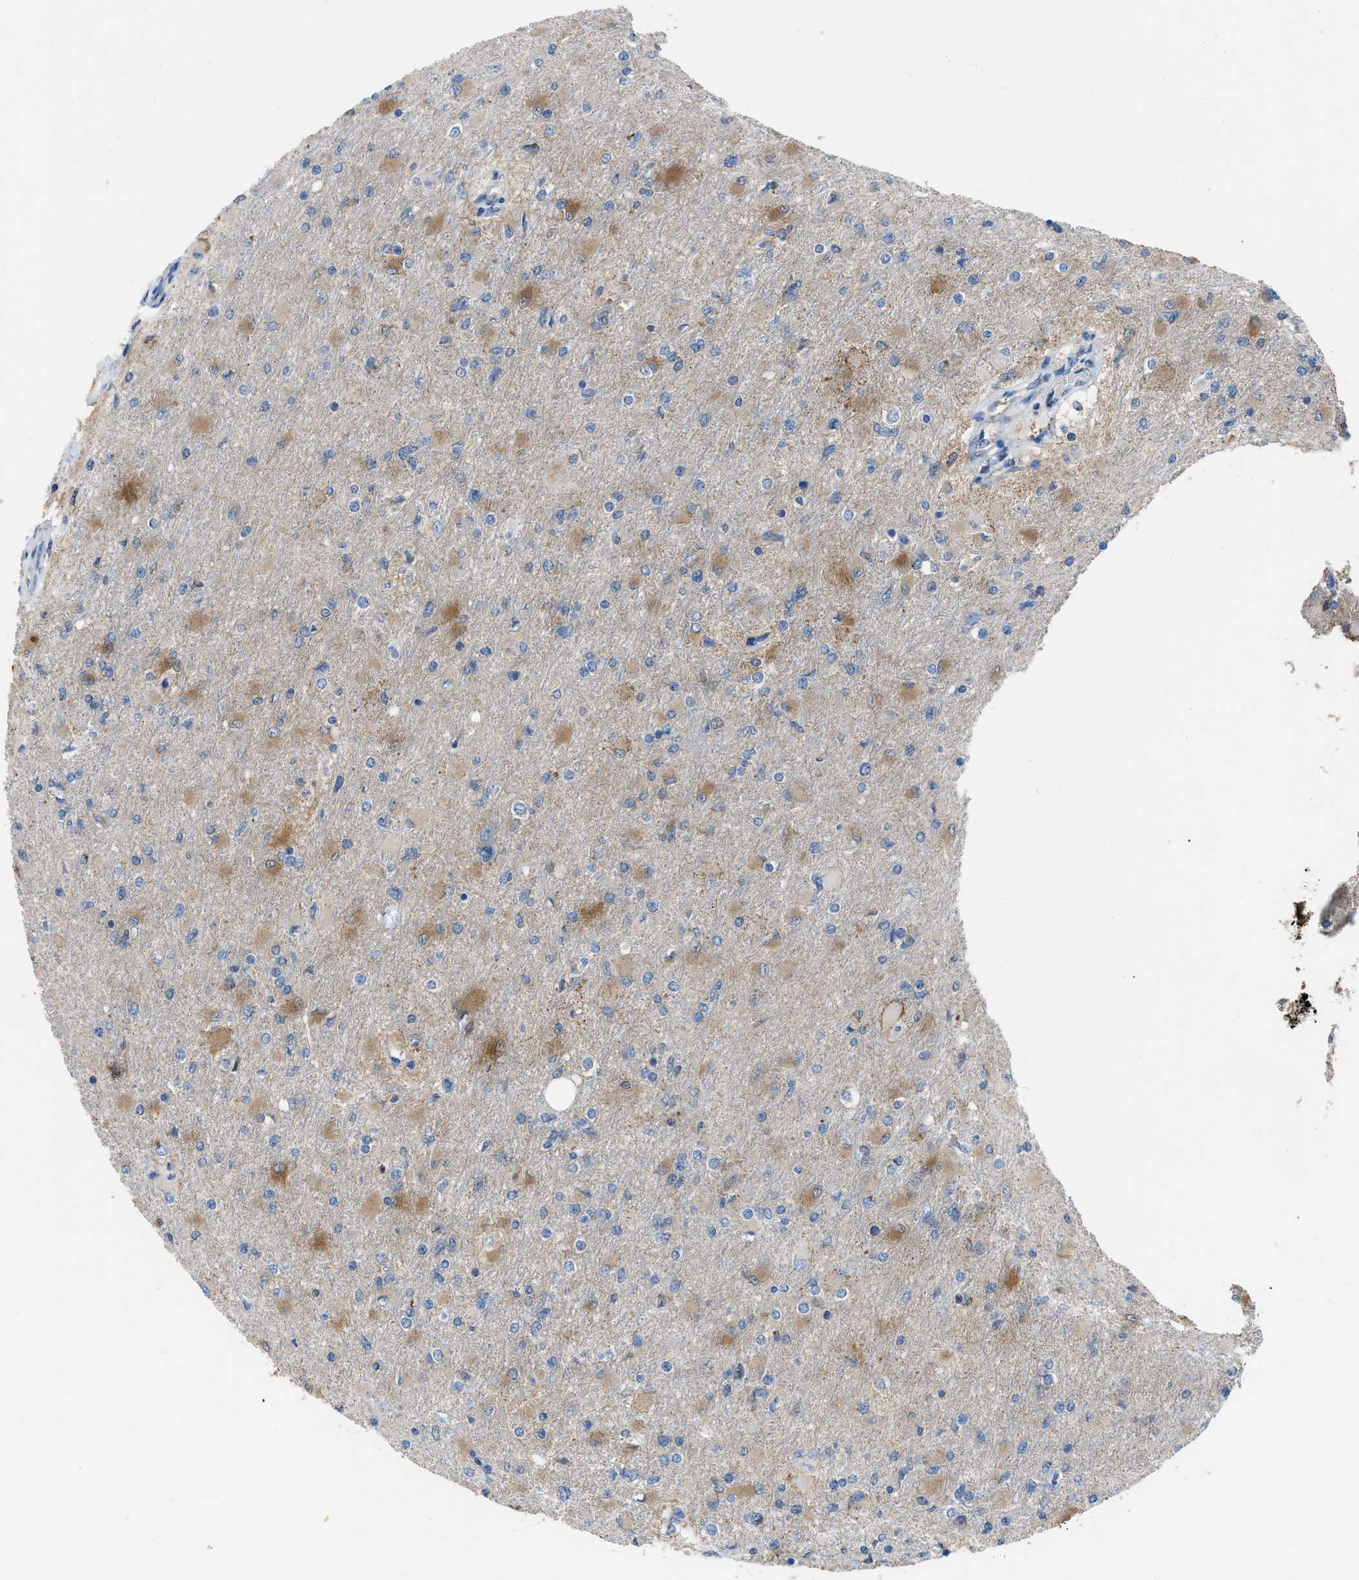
{"staining": {"intensity": "moderate", "quantity": "25%-75%", "location": "cytoplasmic/membranous"}, "tissue": "glioma", "cell_type": "Tumor cells", "image_type": "cancer", "snomed": [{"axis": "morphology", "description": "Glioma, malignant, High grade"}, {"axis": "topography", "description": "Cerebral cortex"}], "caption": "Glioma stained with DAB (3,3'-diaminobenzidine) immunohistochemistry displays medium levels of moderate cytoplasmic/membranous positivity in about 25%-75% of tumor cells.", "gene": "ETFB", "patient": {"sex": "female", "age": 36}}